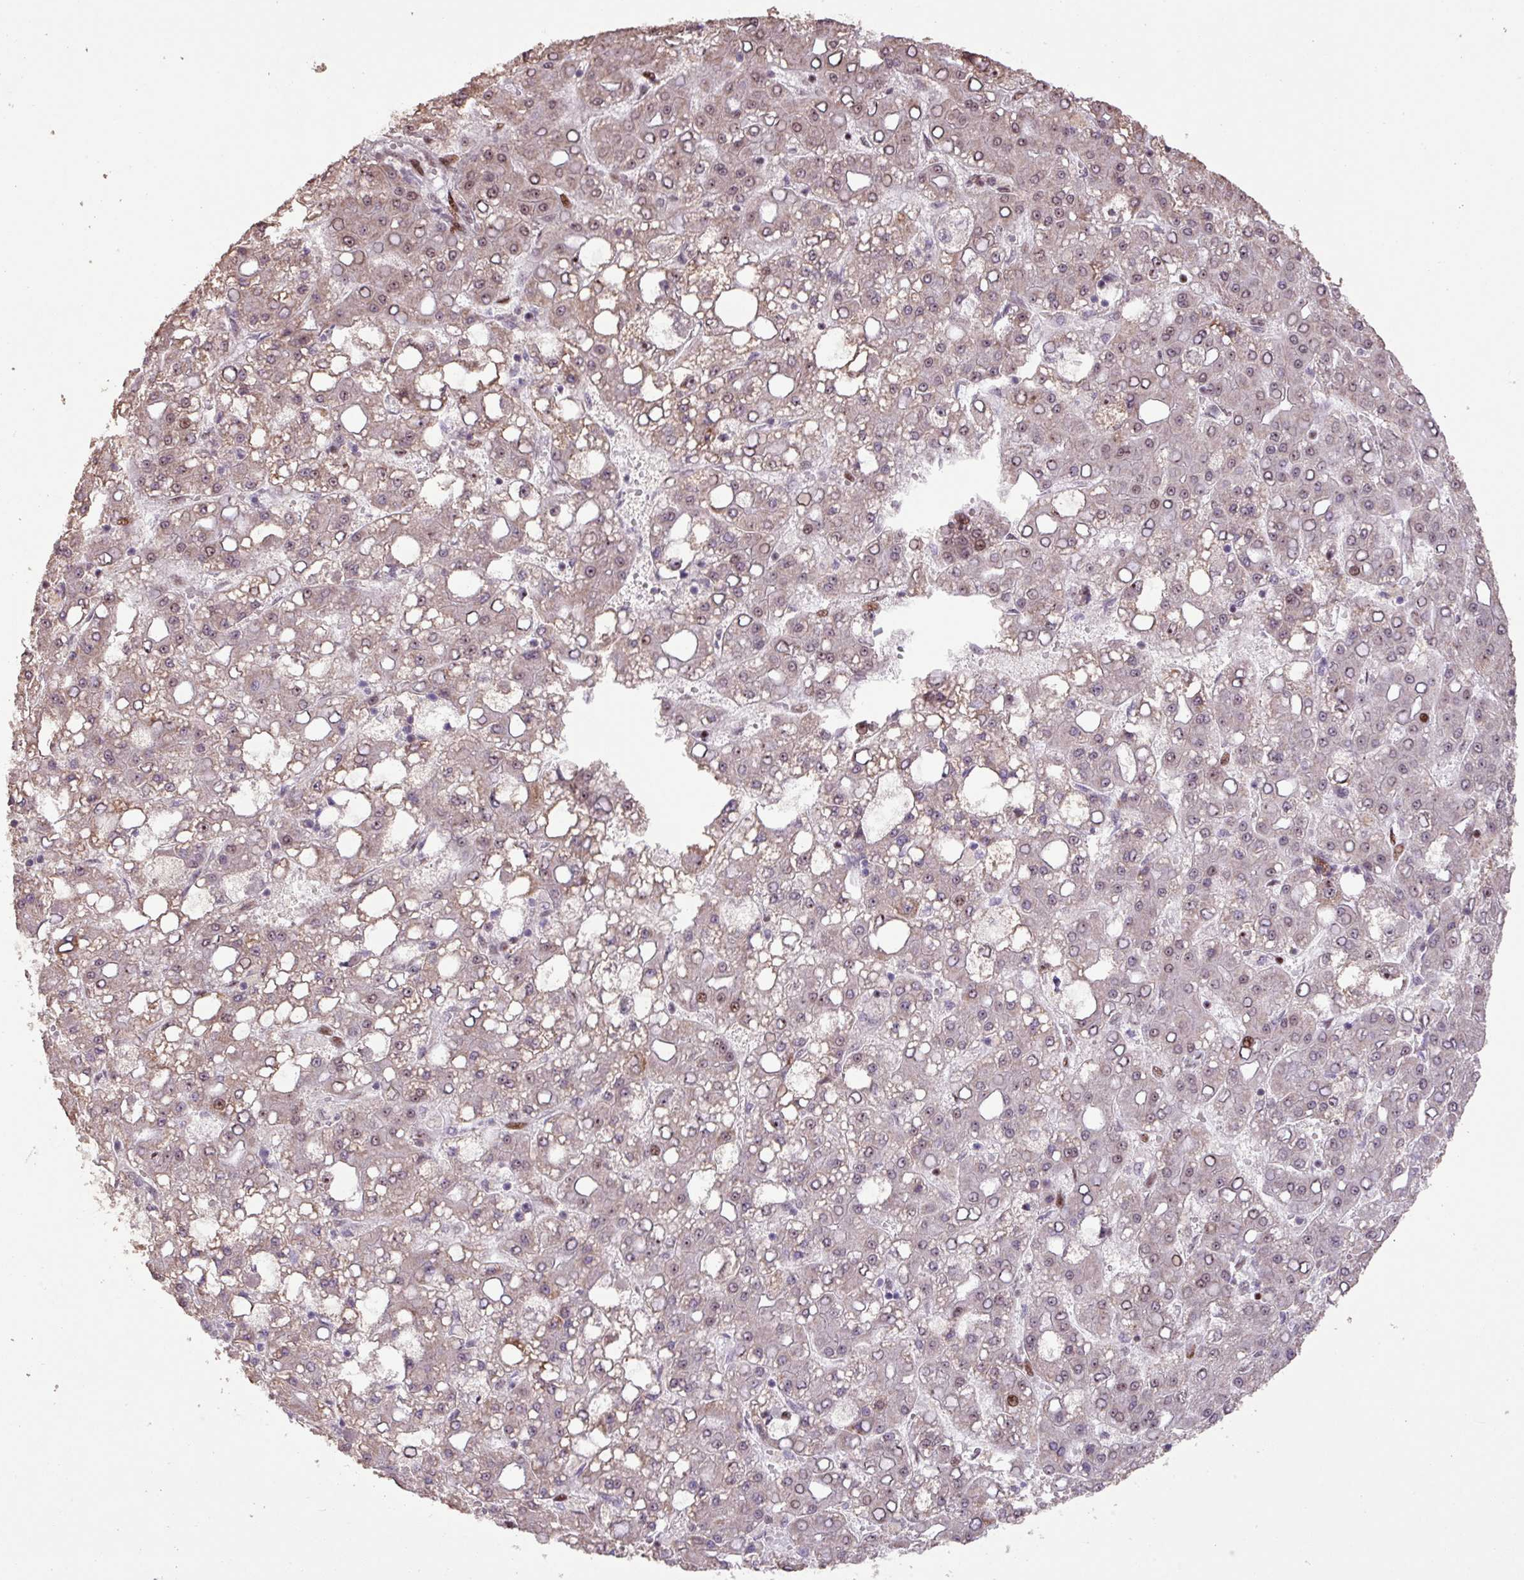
{"staining": {"intensity": "weak", "quantity": "<25%", "location": "cytoplasmic/membranous,nuclear"}, "tissue": "liver cancer", "cell_type": "Tumor cells", "image_type": "cancer", "snomed": [{"axis": "morphology", "description": "Carcinoma, Hepatocellular, NOS"}, {"axis": "topography", "description": "Liver"}], "caption": "Human liver cancer stained for a protein using immunohistochemistry (IHC) displays no staining in tumor cells.", "gene": "ZNF709", "patient": {"sex": "male", "age": 65}}